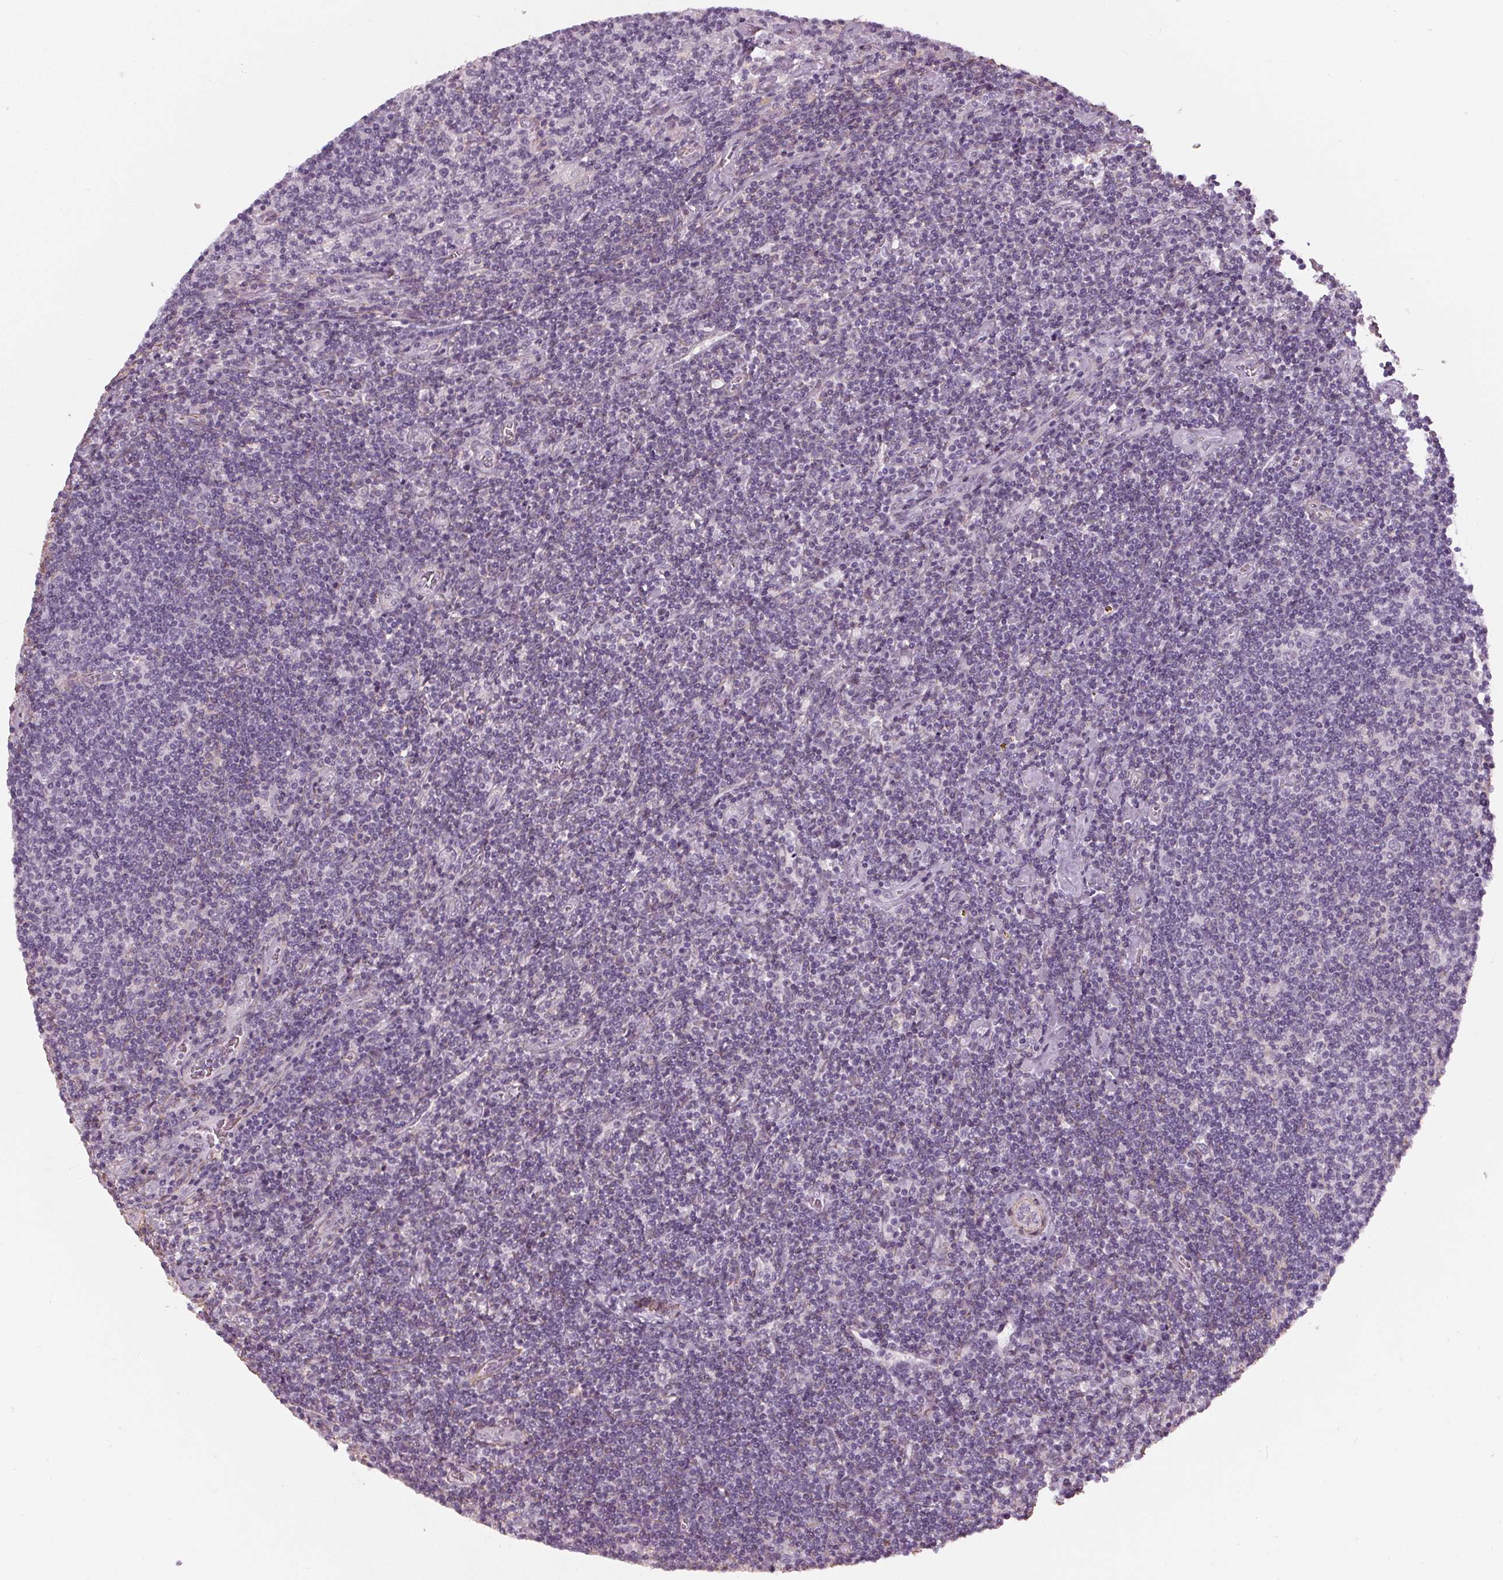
{"staining": {"intensity": "negative", "quantity": "none", "location": "none"}, "tissue": "lymphoma", "cell_type": "Tumor cells", "image_type": "cancer", "snomed": [{"axis": "morphology", "description": "Hodgkin's disease, NOS"}, {"axis": "topography", "description": "Lymph node"}], "caption": "Image shows no significant protein expression in tumor cells of lymphoma.", "gene": "PKP1", "patient": {"sex": "male", "age": 40}}